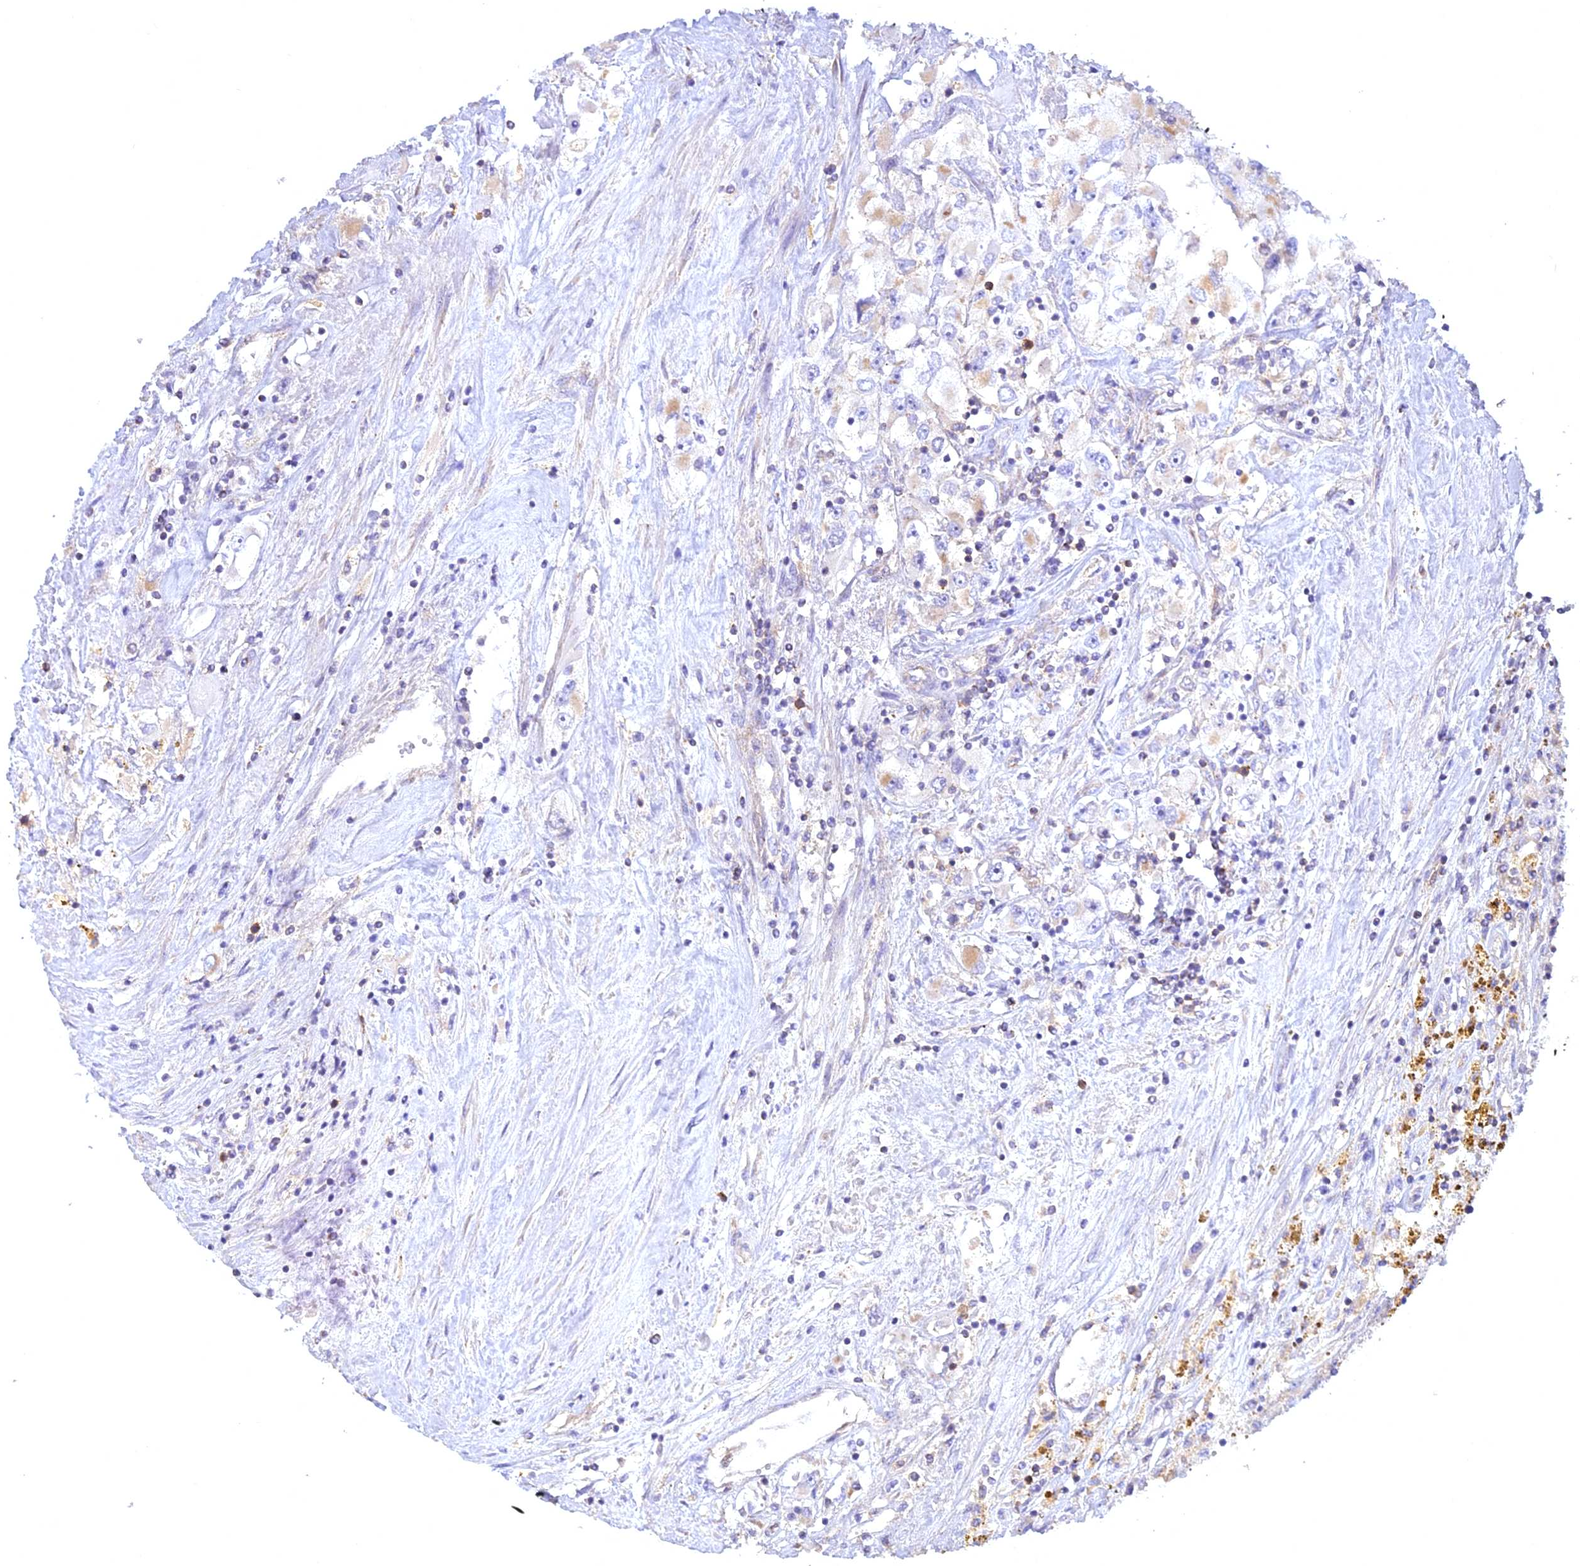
{"staining": {"intensity": "negative", "quantity": "none", "location": "none"}, "tissue": "renal cancer", "cell_type": "Tumor cells", "image_type": "cancer", "snomed": [{"axis": "morphology", "description": "Adenocarcinoma, NOS"}, {"axis": "topography", "description": "Kidney"}], "caption": "High magnification brightfield microscopy of renal cancer (adenocarcinoma) stained with DAB (3,3'-diaminobenzidine) (brown) and counterstained with hematoxylin (blue): tumor cells show no significant positivity. (Brightfield microscopy of DAB (3,3'-diaminobenzidine) IHC at high magnification).", "gene": "CENPV", "patient": {"sex": "female", "age": 52}}